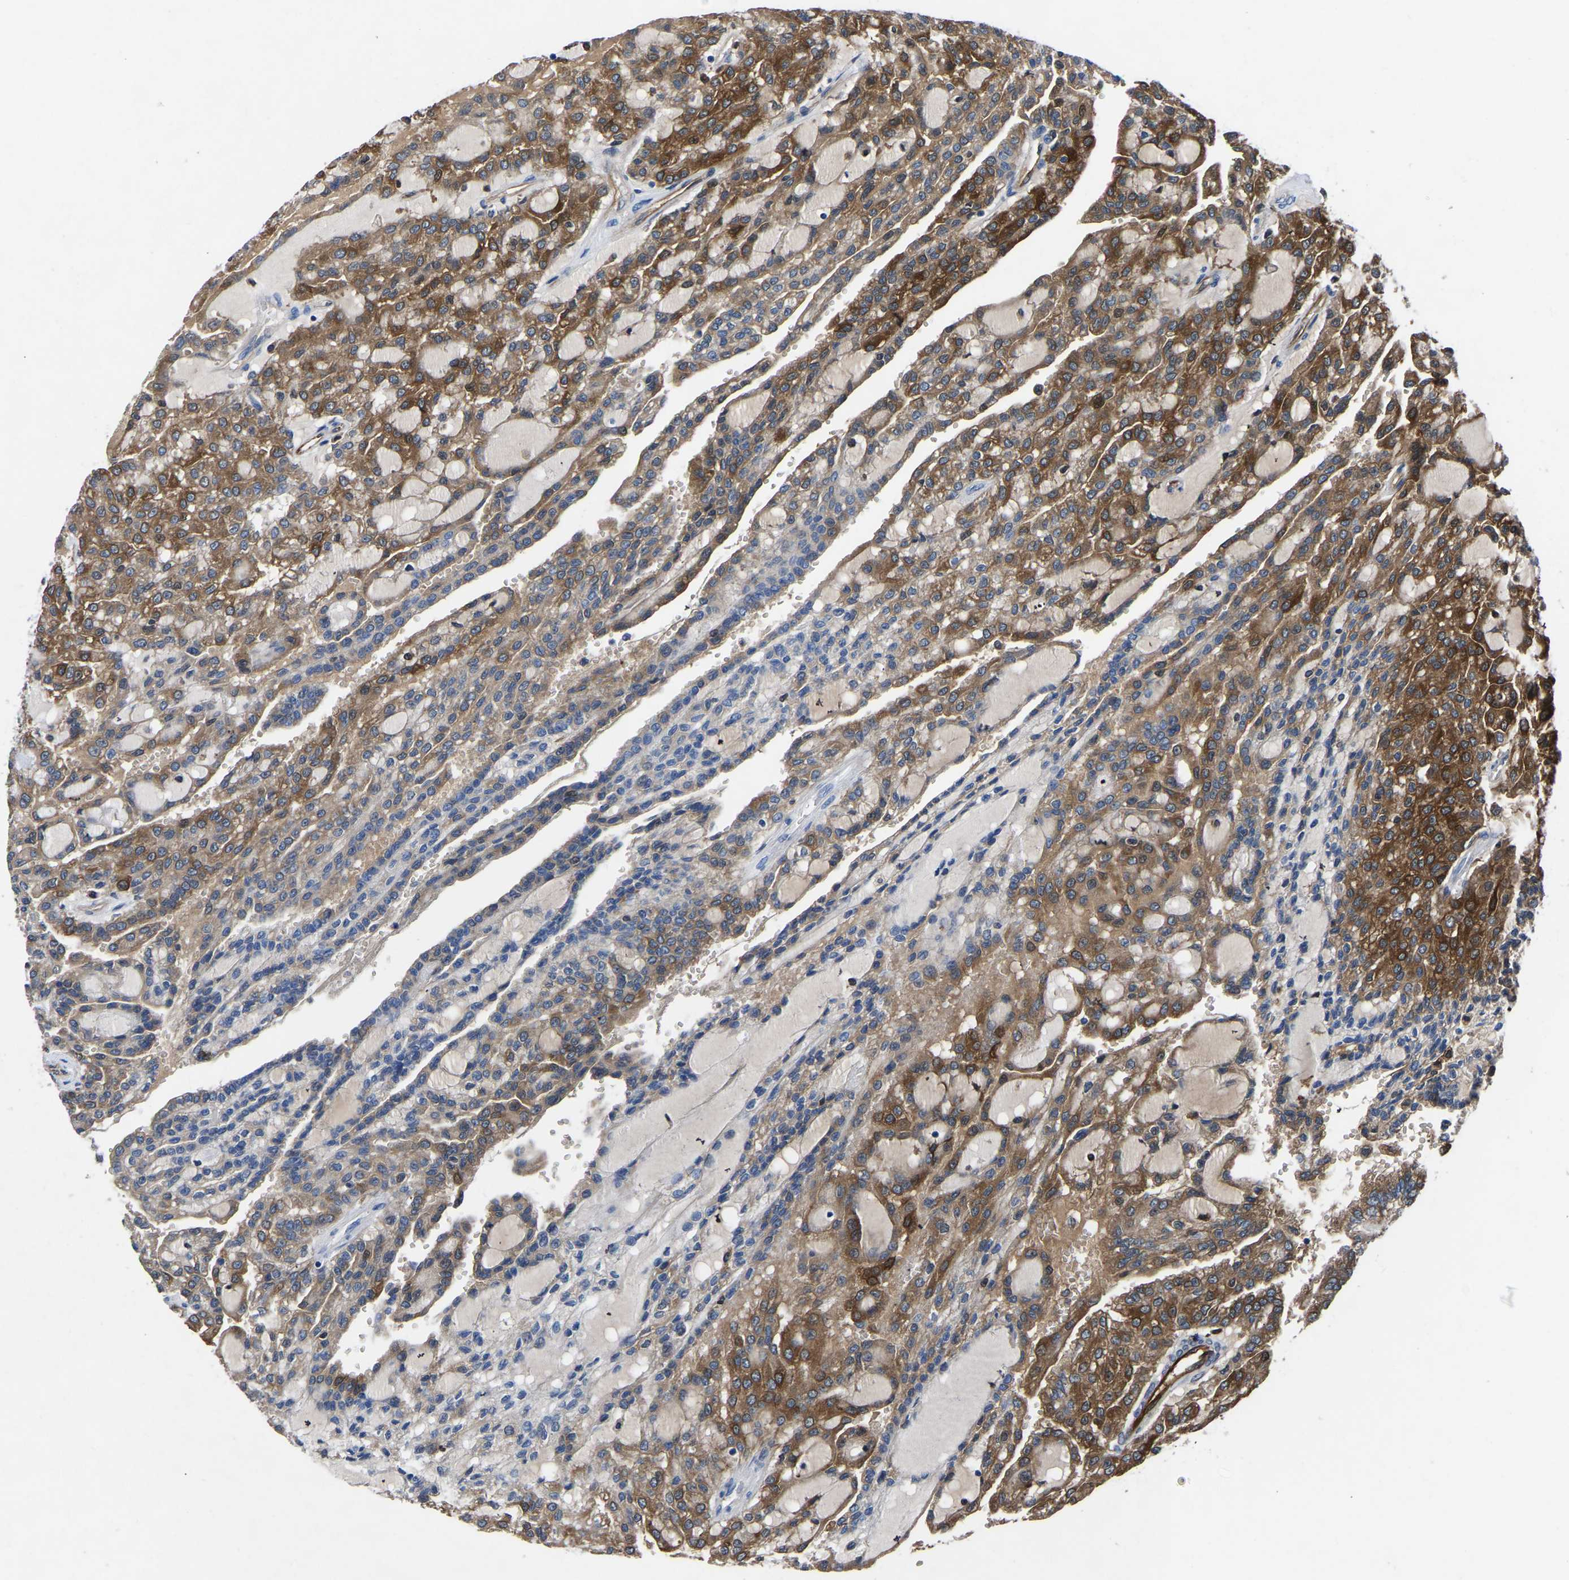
{"staining": {"intensity": "moderate", "quantity": ">75%", "location": "cytoplasmic/membranous"}, "tissue": "renal cancer", "cell_type": "Tumor cells", "image_type": "cancer", "snomed": [{"axis": "morphology", "description": "Adenocarcinoma, NOS"}, {"axis": "topography", "description": "Kidney"}], "caption": "Tumor cells demonstrate medium levels of moderate cytoplasmic/membranous positivity in about >75% of cells in adenocarcinoma (renal).", "gene": "ATG2B", "patient": {"sex": "male", "age": 63}}